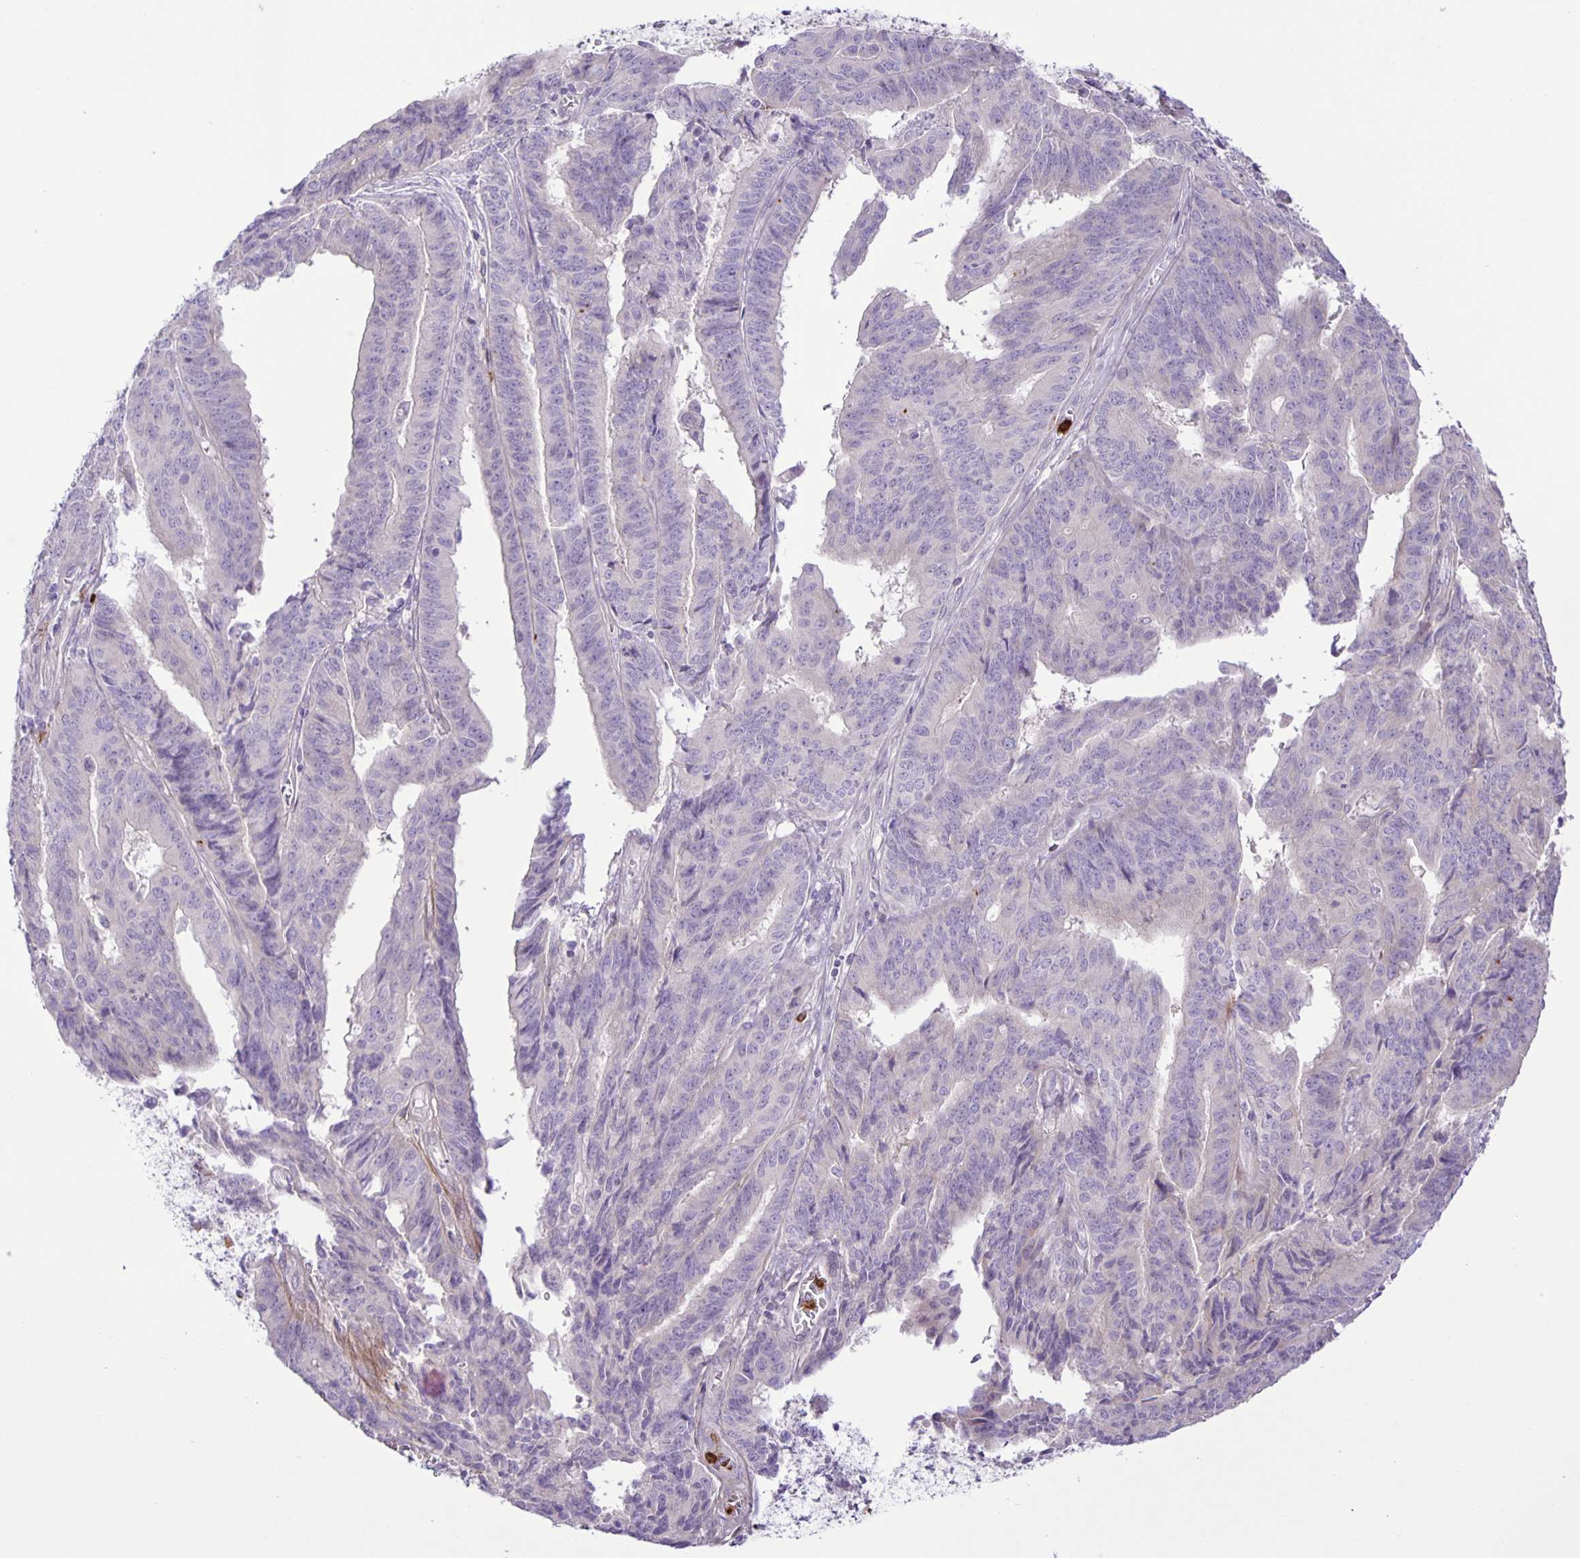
{"staining": {"intensity": "negative", "quantity": "none", "location": "none"}, "tissue": "endometrial cancer", "cell_type": "Tumor cells", "image_type": "cancer", "snomed": [{"axis": "morphology", "description": "Adenocarcinoma, NOS"}, {"axis": "topography", "description": "Endometrium"}], "caption": "A photomicrograph of endometrial cancer stained for a protein exhibits no brown staining in tumor cells. (IHC, brightfield microscopy, high magnification).", "gene": "ADCK1", "patient": {"sex": "female", "age": 65}}